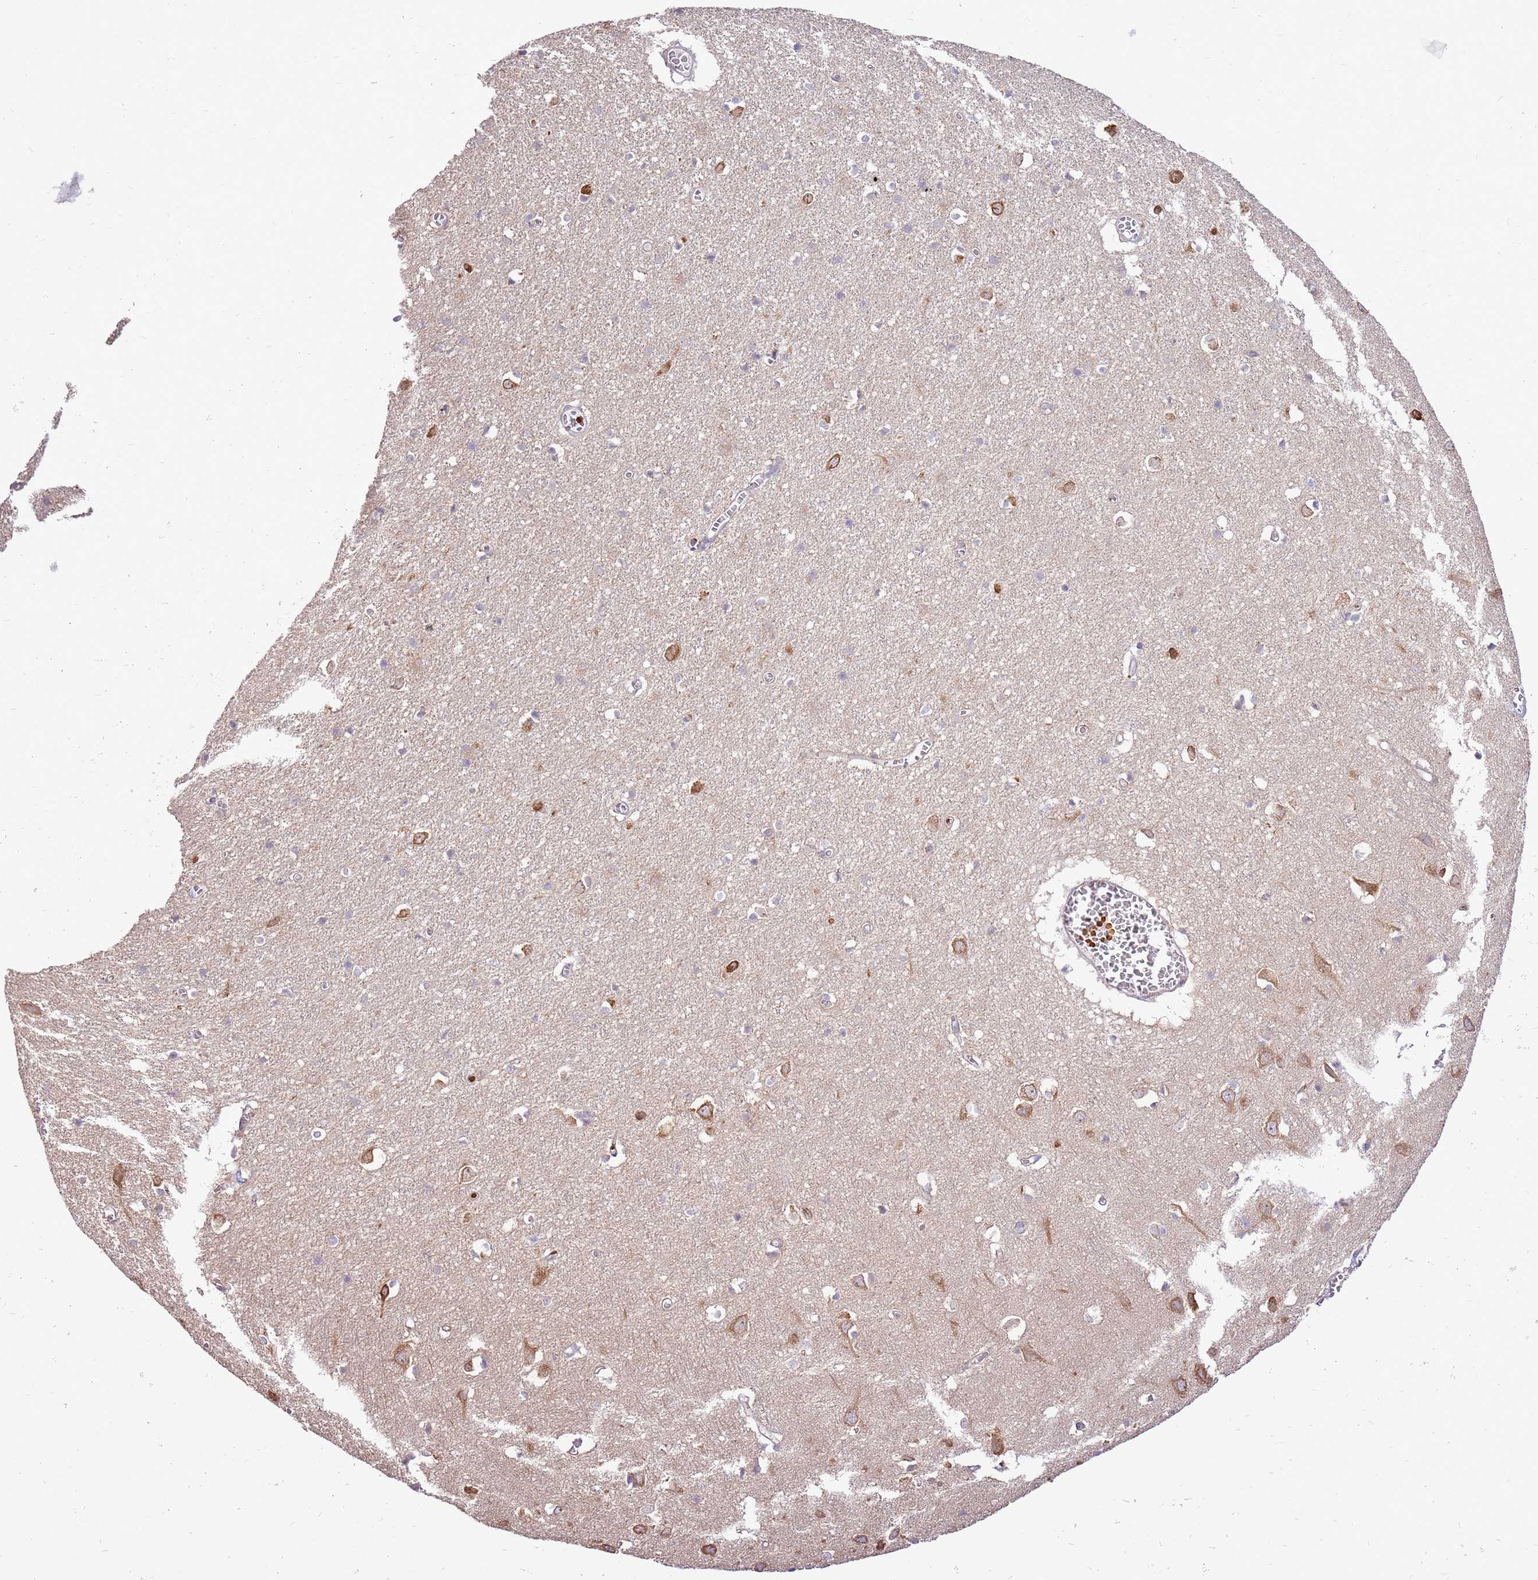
{"staining": {"intensity": "negative", "quantity": "none", "location": "none"}, "tissue": "cerebral cortex", "cell_type": "Endothelial cells", "image_type": "normal", "snomed": [{"axis": "morphology", "description": "Normal tissue, NOS"}, {"axis": "topography", "description": "Cerebral cortex"}], "caption": "Immunohistochemistry of unremarkable cerebral cortex exhibits no staining in endothelial cells.", "gene": "UGGT2", "patient": {"sex": "female", "age": 64}}